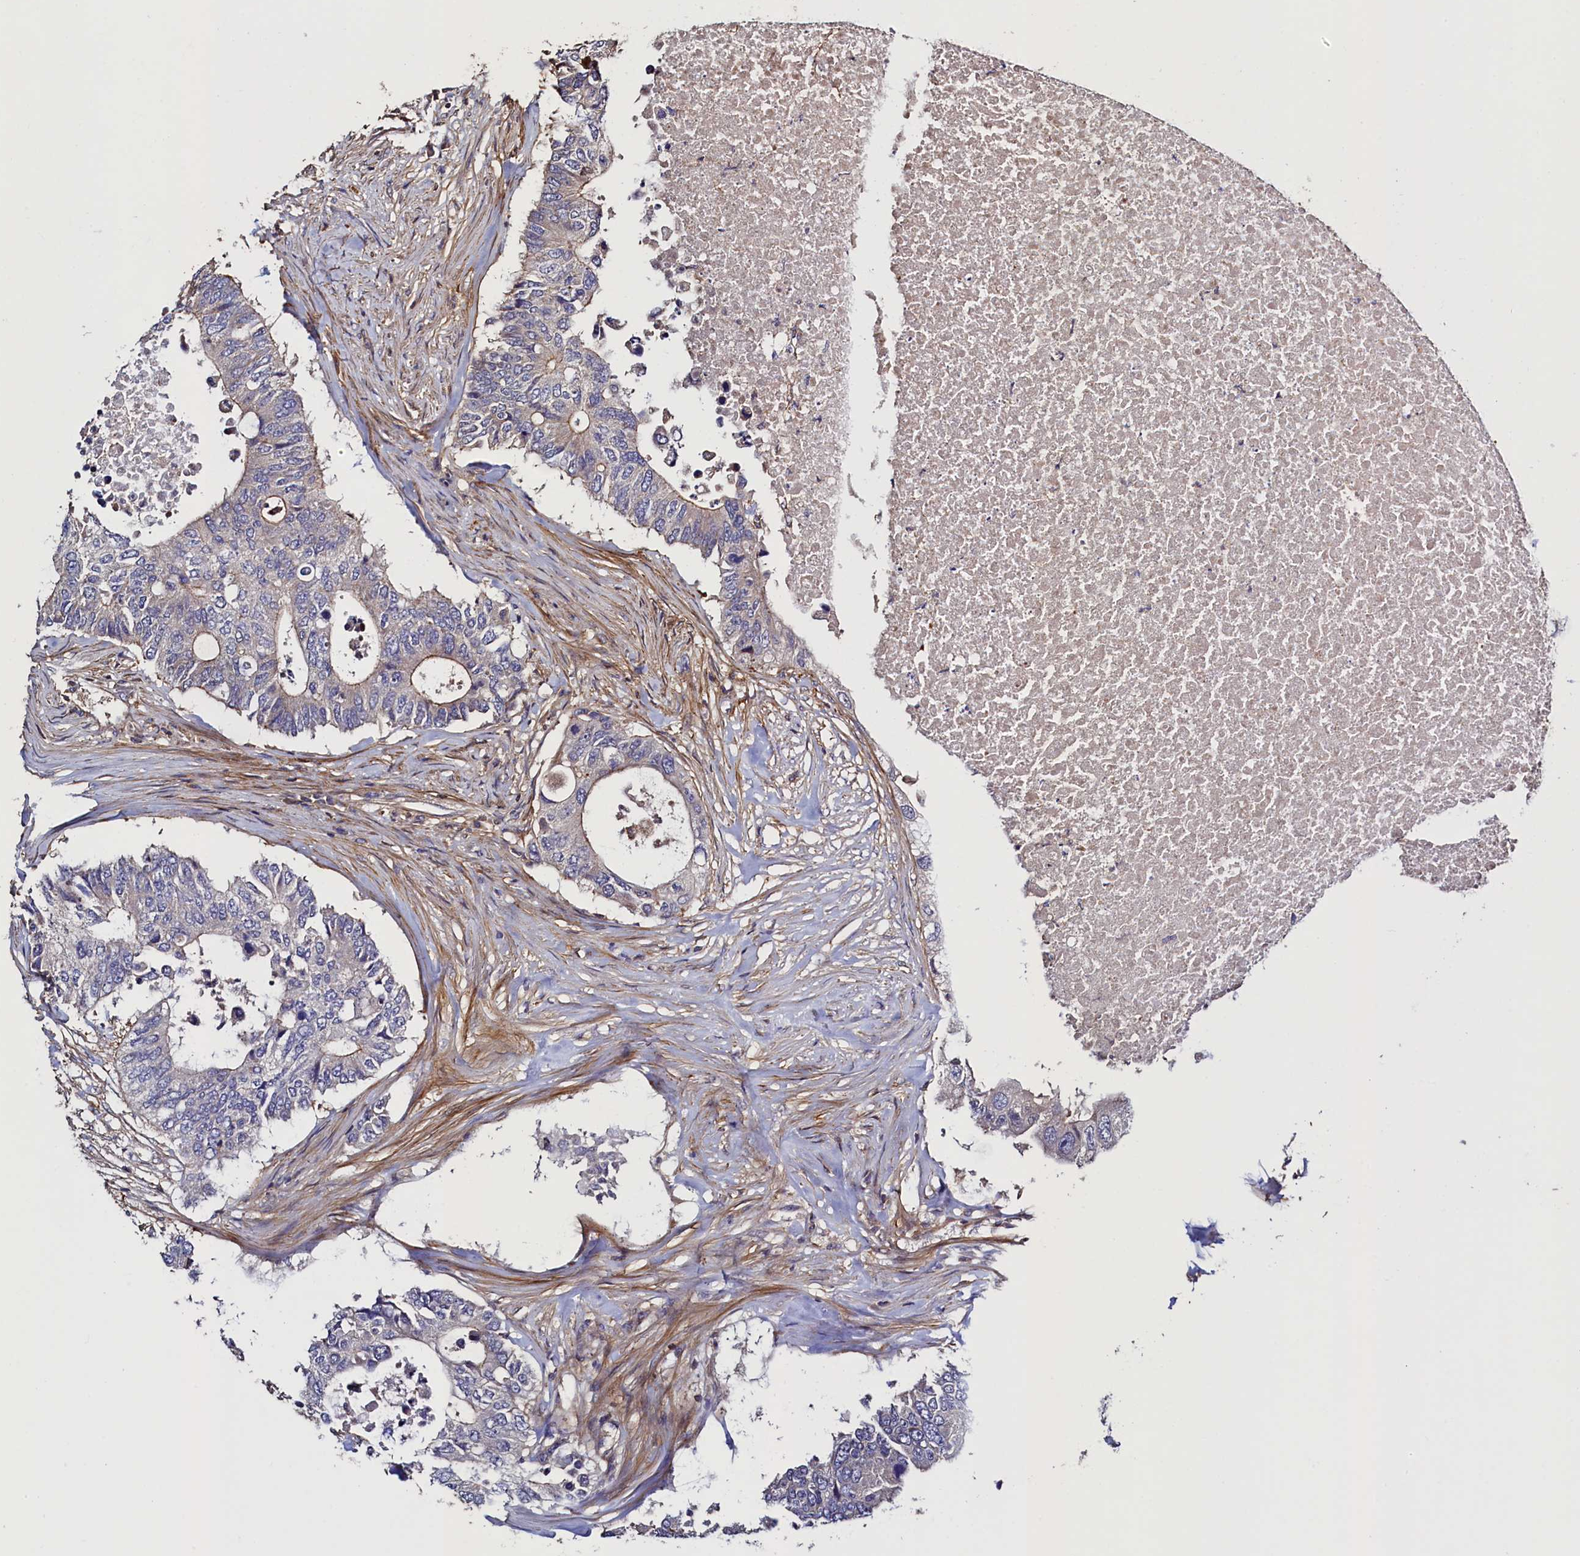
{"staining": {"intensity": "weak", "quantity": "25%-75%", "location": "cytoplasmic/membranous"}, "tissue": "colorectal cancer", "cell_type": "Tumor cells", "image_type": "cancer", "snomed": [{"axis": "morphology", "description": "Adenocarcinoma, NOS"}, {"axis": "topography", "description": "Colon"}], "caption": "About 25%-75% of tumor cells in human adenocarcinoma (colorectal) exhibit weak cytoplasmic/membranous protein positivity as visualized by brown immunohistochemical staining.", "gene": "DUOXA1", "patient": {"sex": "male", "age": 71}}